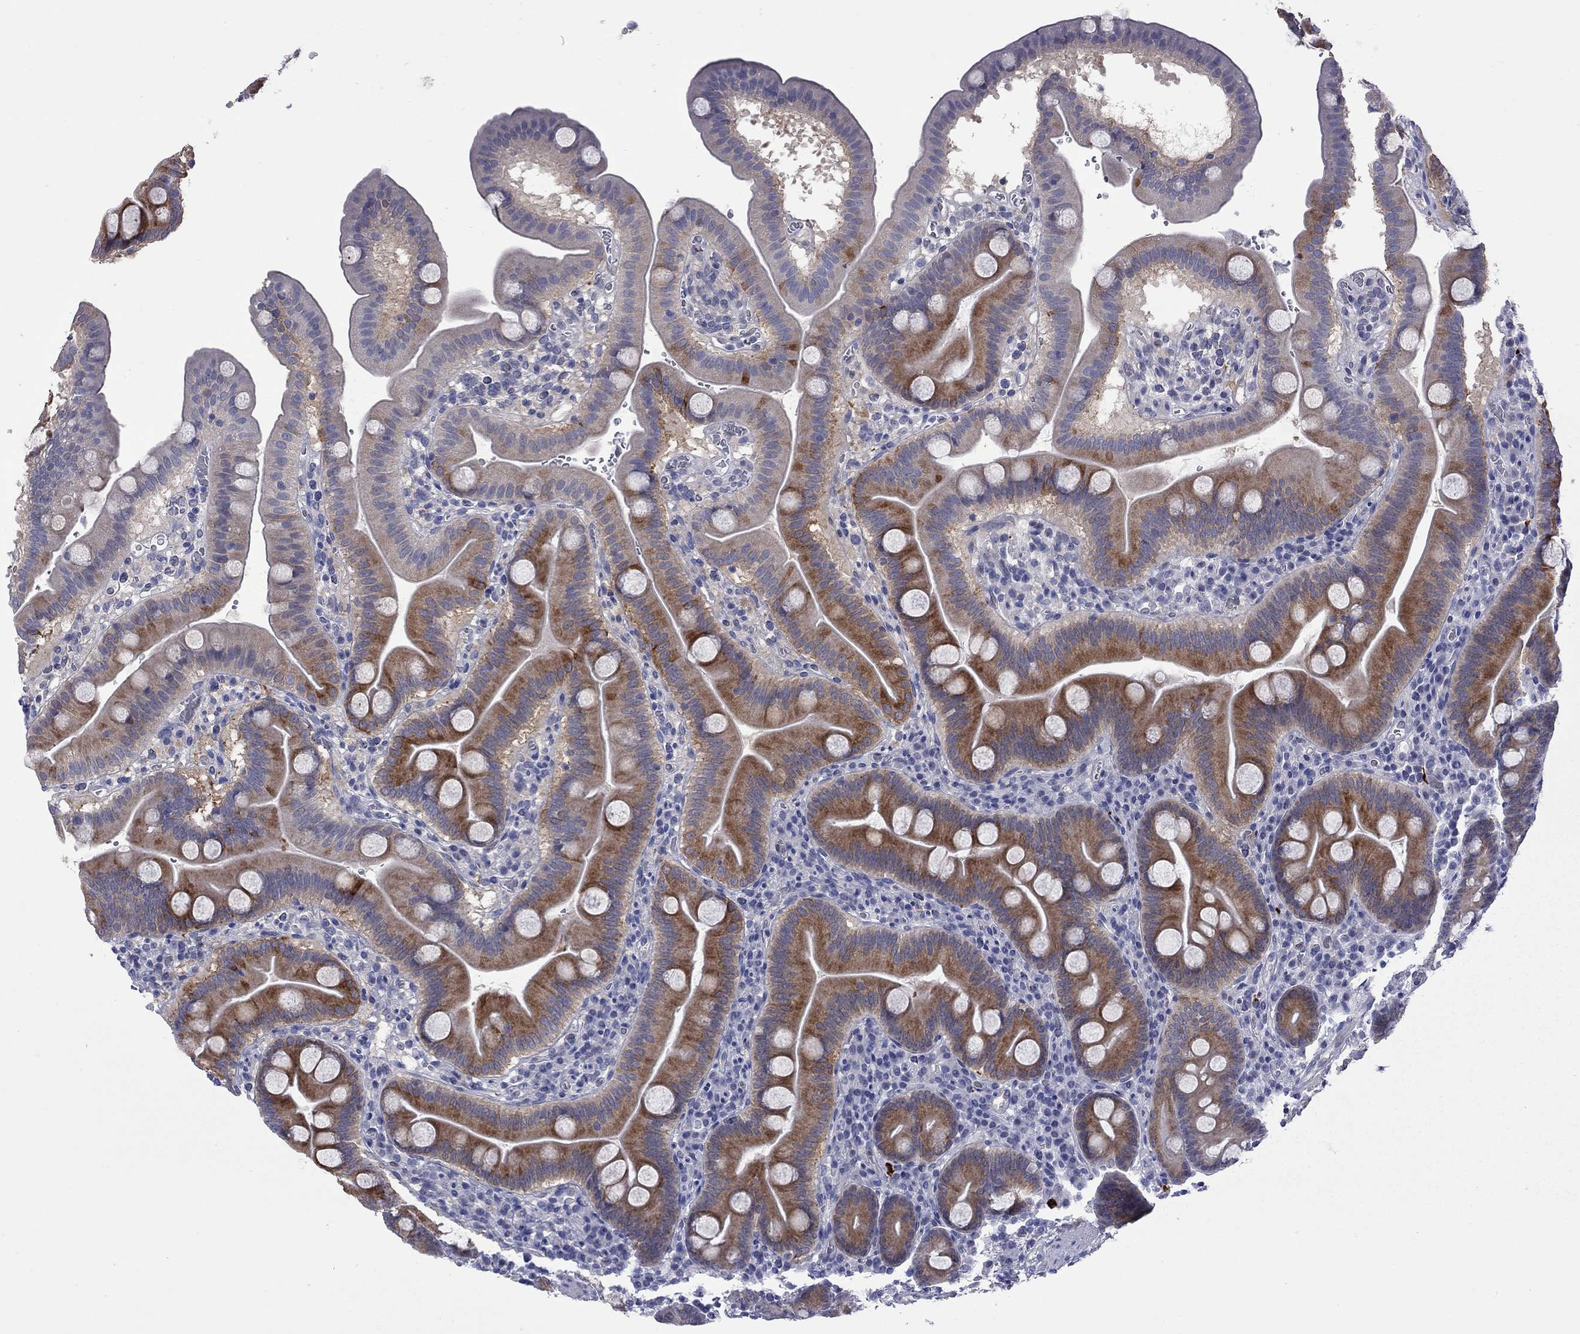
{"staining": {"intensity": "strong", "quantity": ">75%", "location": "cytoplasmic/membranous"}, "tissue": "duodenum", "cell_type": "Glandular cells", "image_type": "normal", "snomed": [{"axis": "morphology", "description": "Normal tissue, NOS"}, {"axis": "topography", "description": "Duodenum"}], "caption": "The immunohistochemical stain shows strong cytoplasmic/membranous positivity in glandular cells of unremarkable duodenum.", "gene": "CTNNBIP1", "patient": {"sex": "male", "age": 59}}